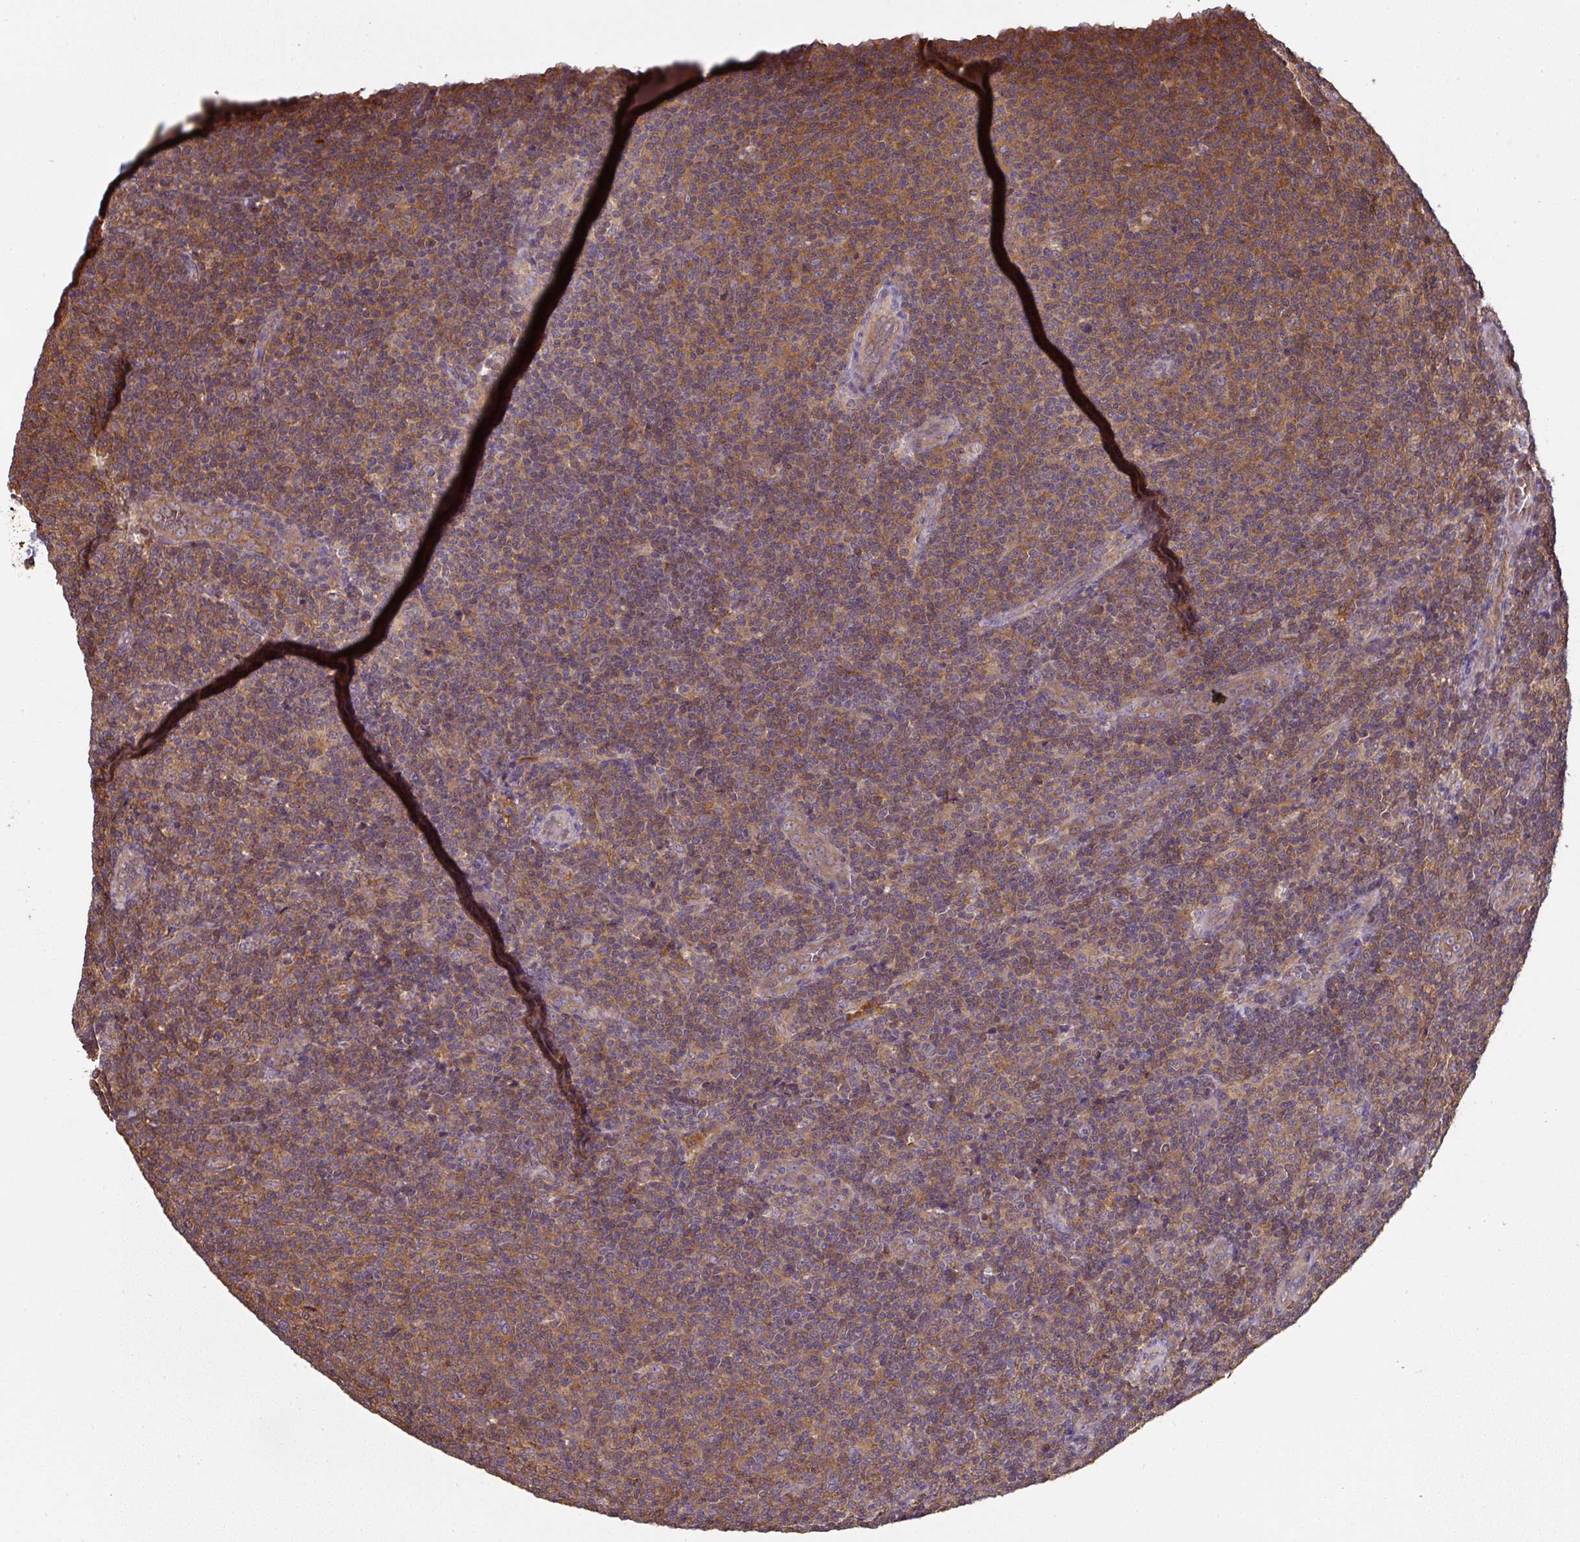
{"staining": {"intensity": "moderate", "quantity": "25%-75%", "location": "cytoplasmic/membranous"}, "tissue": "lymphoma", "cell_type": "Tumor cells", "image_type": "cancer", "snomed": [{"axis": "morphology", "description": "Malignant lymphoma, non-Hodgkin's type, Low grade"}, {"axis": "topography", "description": "Lymph node"}], "caption": "A histopathology image showing moderate cytoplasmic/membranous expression in approximately 25%-75% of tumor cells in malignant lymphoma, non-Hodgkin's type (low-grade), as visualized by brown immunohistochemical staining.", "gene": "ST13", "patient": {"sex": "male", "age": 66}}